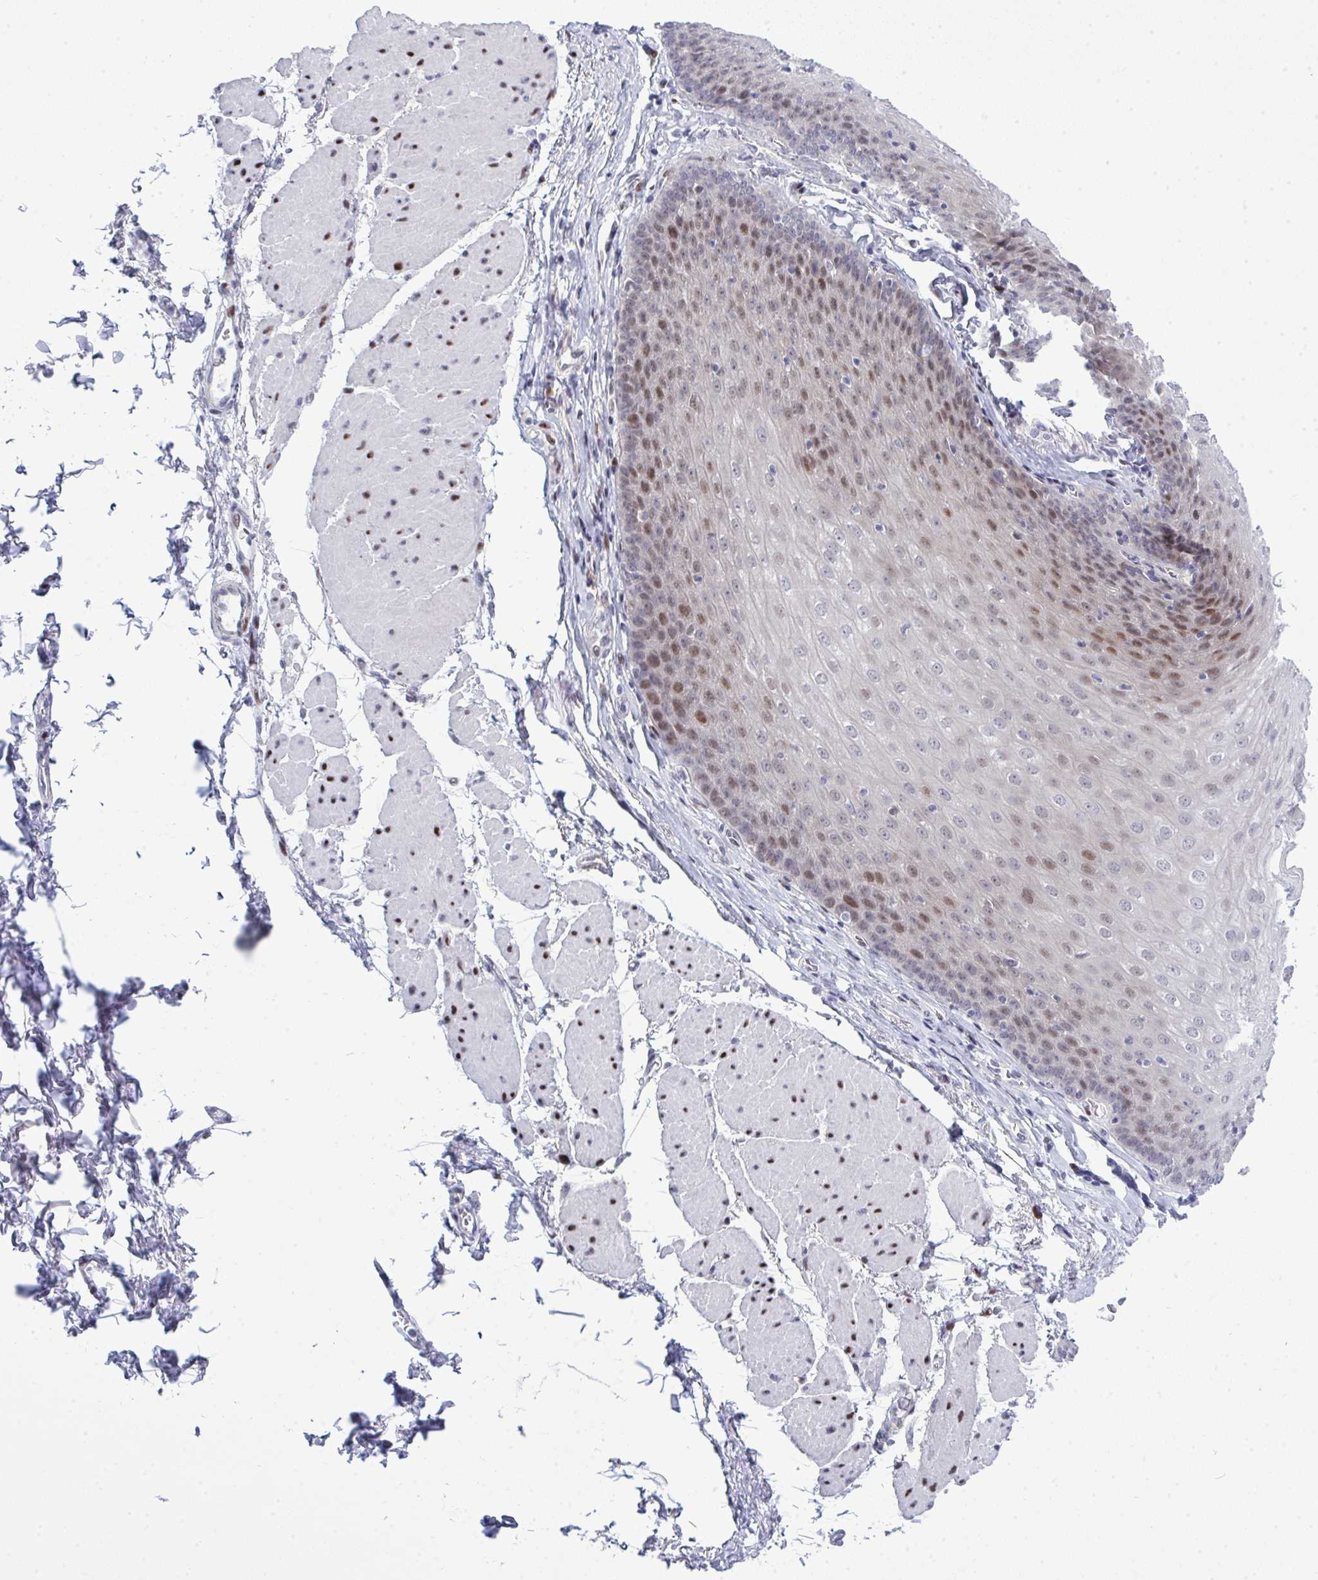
{"staining": {"intensity": "moderate", "quantity": "25%-75%", "location": "nuclear"}, "tissue": "esophagus", "cell_type": "Squamous epithelial cells", "image_type": "normal", "snomed": [{"axis": "morphology", "description": "Normal tissue, NOS"}, {"axis": "topography", "description": "Esophagus"}], "caption": "IHC of normal human esophagus displays medium levels of moderate nuclear expression in about 25%-75% of squamous epithelial cells. The protein is stained brown, and the nuclei are stained in blue (DAB (3,3'-diaminobenzidine) IHC with brightfield microscopy, high magnification).", "gene": "TAB1", "patient": {"sex": "female", "age": 81}}